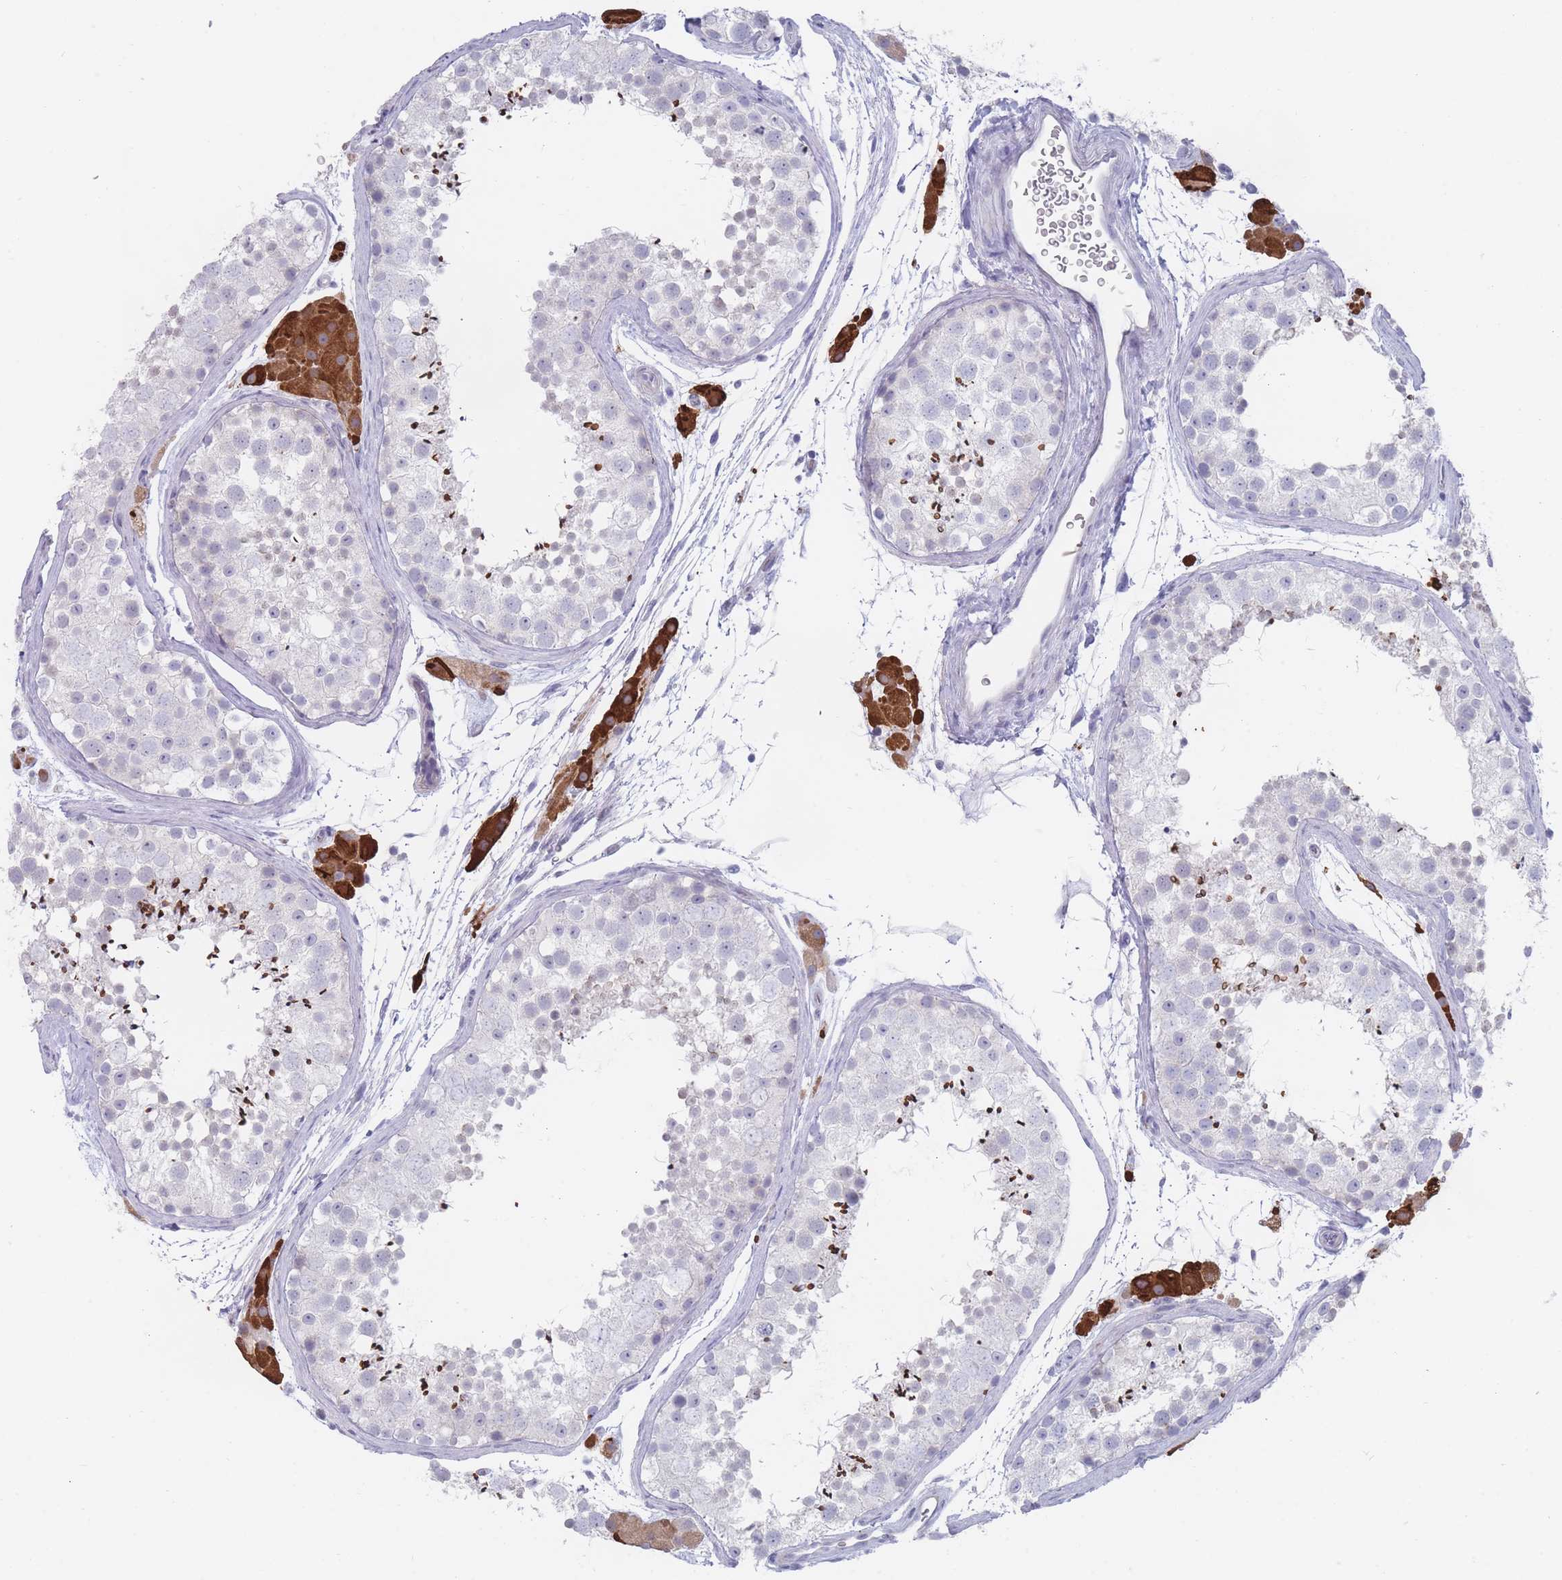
{"staining": {"intensity": "negative", "quantity": "none", "location": "none"}, "tissue": "testis", "cell_type": "Cells in seminiferous ducts", "image_type": "normal", "snomed": [{"axis": "morphology", "description": "Normal tissue, NOS"}, {"axis": "topography", "description": "Testis"}], "caption": "Protein analysis of unremarkable testis demonstrates no significant staining in cells in seminiferous ducts. (Stains: DAB immunohistochemistry (IHC) with hematoxylin counter stain, Microscopy: brightfield microscopy at high magnification).", "gene": "PIGU", "patient": {"sex": "male", "age": 41}}